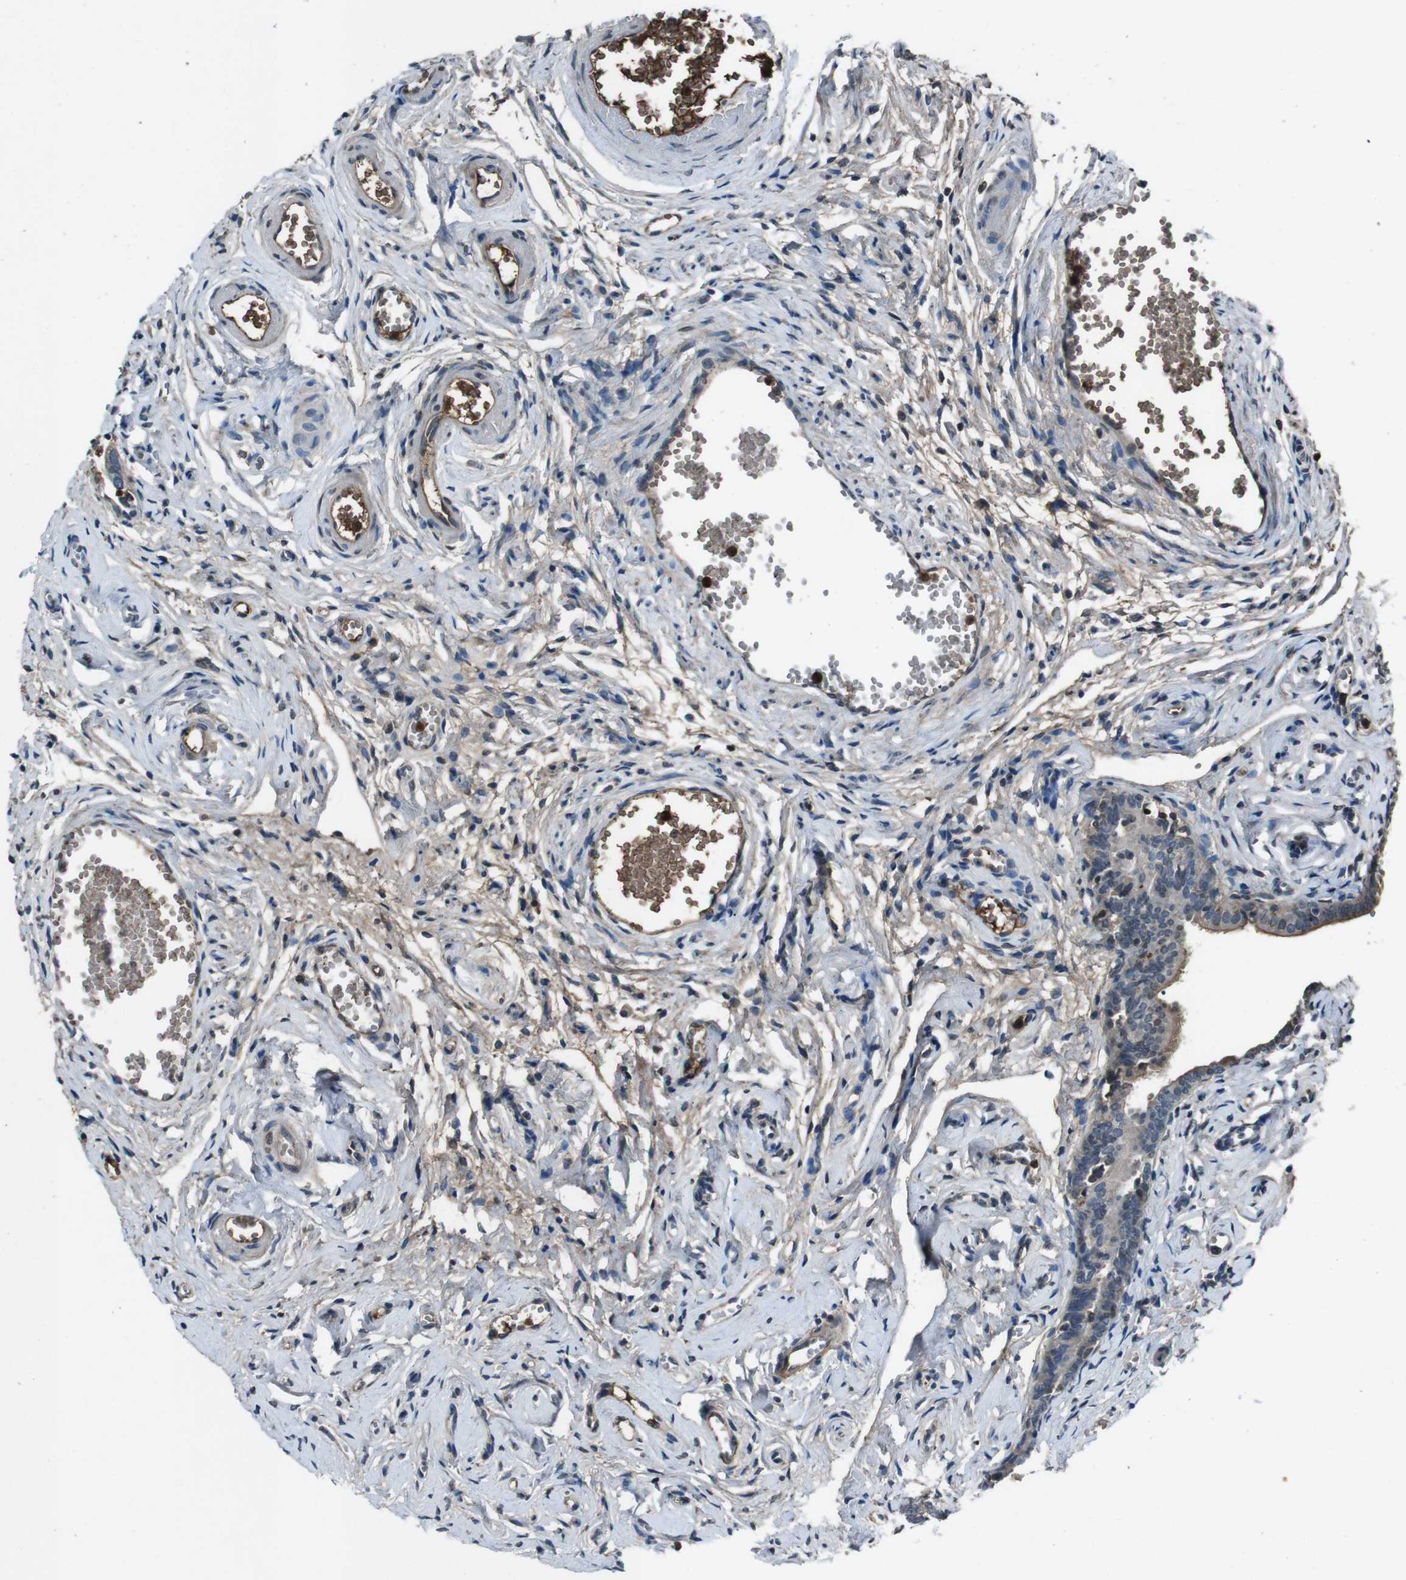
{"staining": {"intensity": "weak", "quantity": "<25%", "location": "cytoplasmic/membranous"}, "tissue": "fallopian tube", "cell_type": "Glandular cells", "image_type": "normal", "snomed": [{"axis": "morphology", "description": "Normal tissue, NOS"}, {"axis": "topography", "description": "Fallopian tube"}], "caption": "Glandular cells show no significant protein positivity in benign fallopian tube. (IHC, brightfield microscopy, high magnification).", "gene": "UGT1A6", "patient": {"sex": "female", "age": 71}}